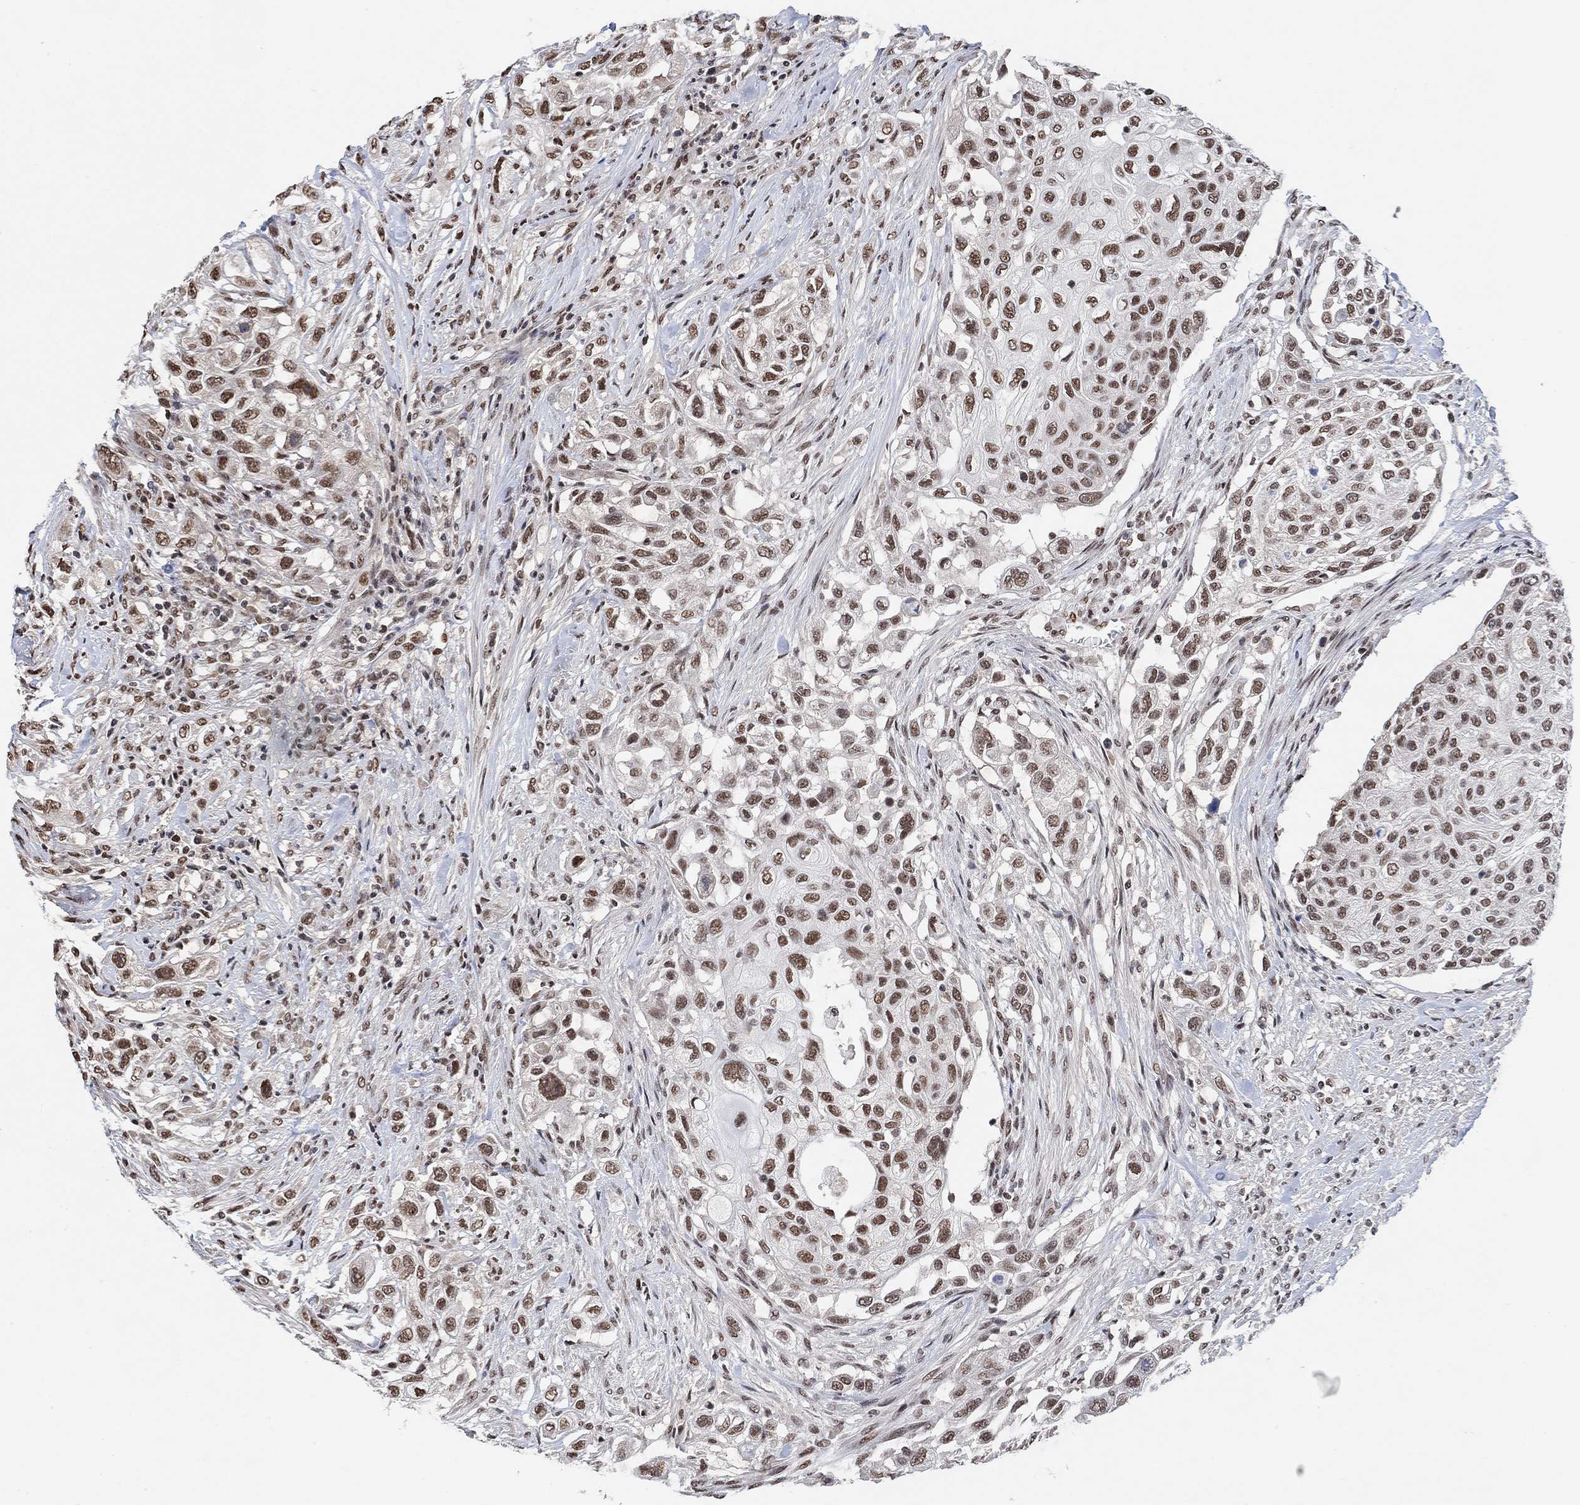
{"staining": {"intensity": "moderate", "quantity": ">75%", "location": "nuclear"}, "tissue": "urothelial cancer", "cell_type": "Tumor cells", "image_type": "cancer", "snomed": [{"axis": "morphology", "description": "Urothelial carcinoma, High grade"}, {"axis": "topography", "description": "Urinary bladder"}], "caption": "A brown stain highlights moderate nuclear staining of a protein in human urothelial cancer tumor cells. (Brightfield microscopy of DAB IHC at high magnification).", "gene": "USP39", "patient": {"sex": "female", "age": 56}}